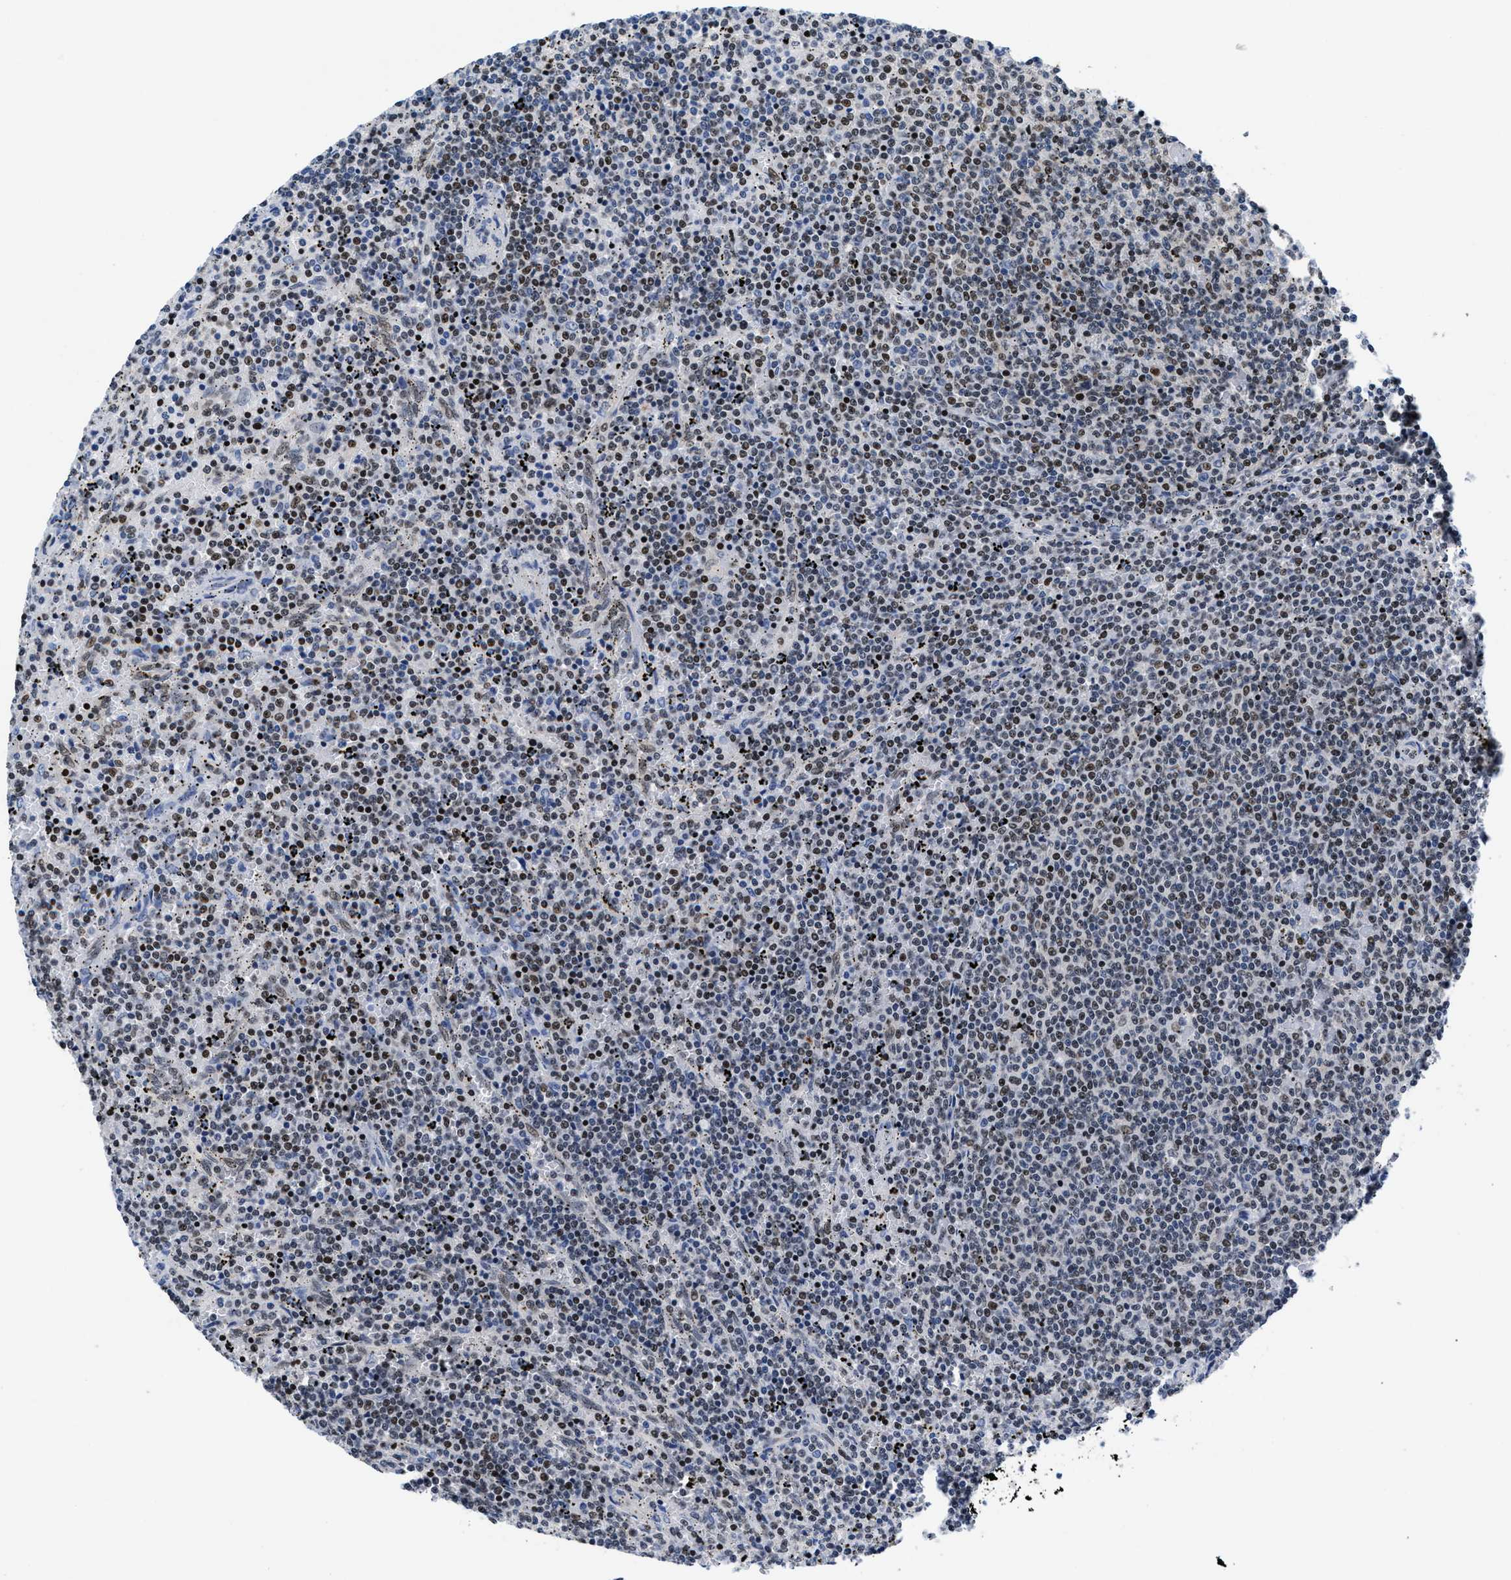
{"staining": {"intensity": "weak", "quantity": "<25%", "location": "nuclear"}, "tissue": "lymphoma", "cell_type": "Tumor cells", "image_type": "cancer", "snomed": [{"axis": "morphology", "description": "Malignant lymphoma, non-Hodgkin's type, Low grade"}, {"axis": "topography", "description": "Spleen"}], "caption": "Tumor cells are negative for brown protein staining in malignant lymphoma, non-Hodgkin's type (low-grade). (Brightfield microscopy of DAB (3,3'-diaminobenzidine) immunohistochemistry at high magnification).", "gene": "WDR81", "patient": {"sex": "female", "age": 50}}